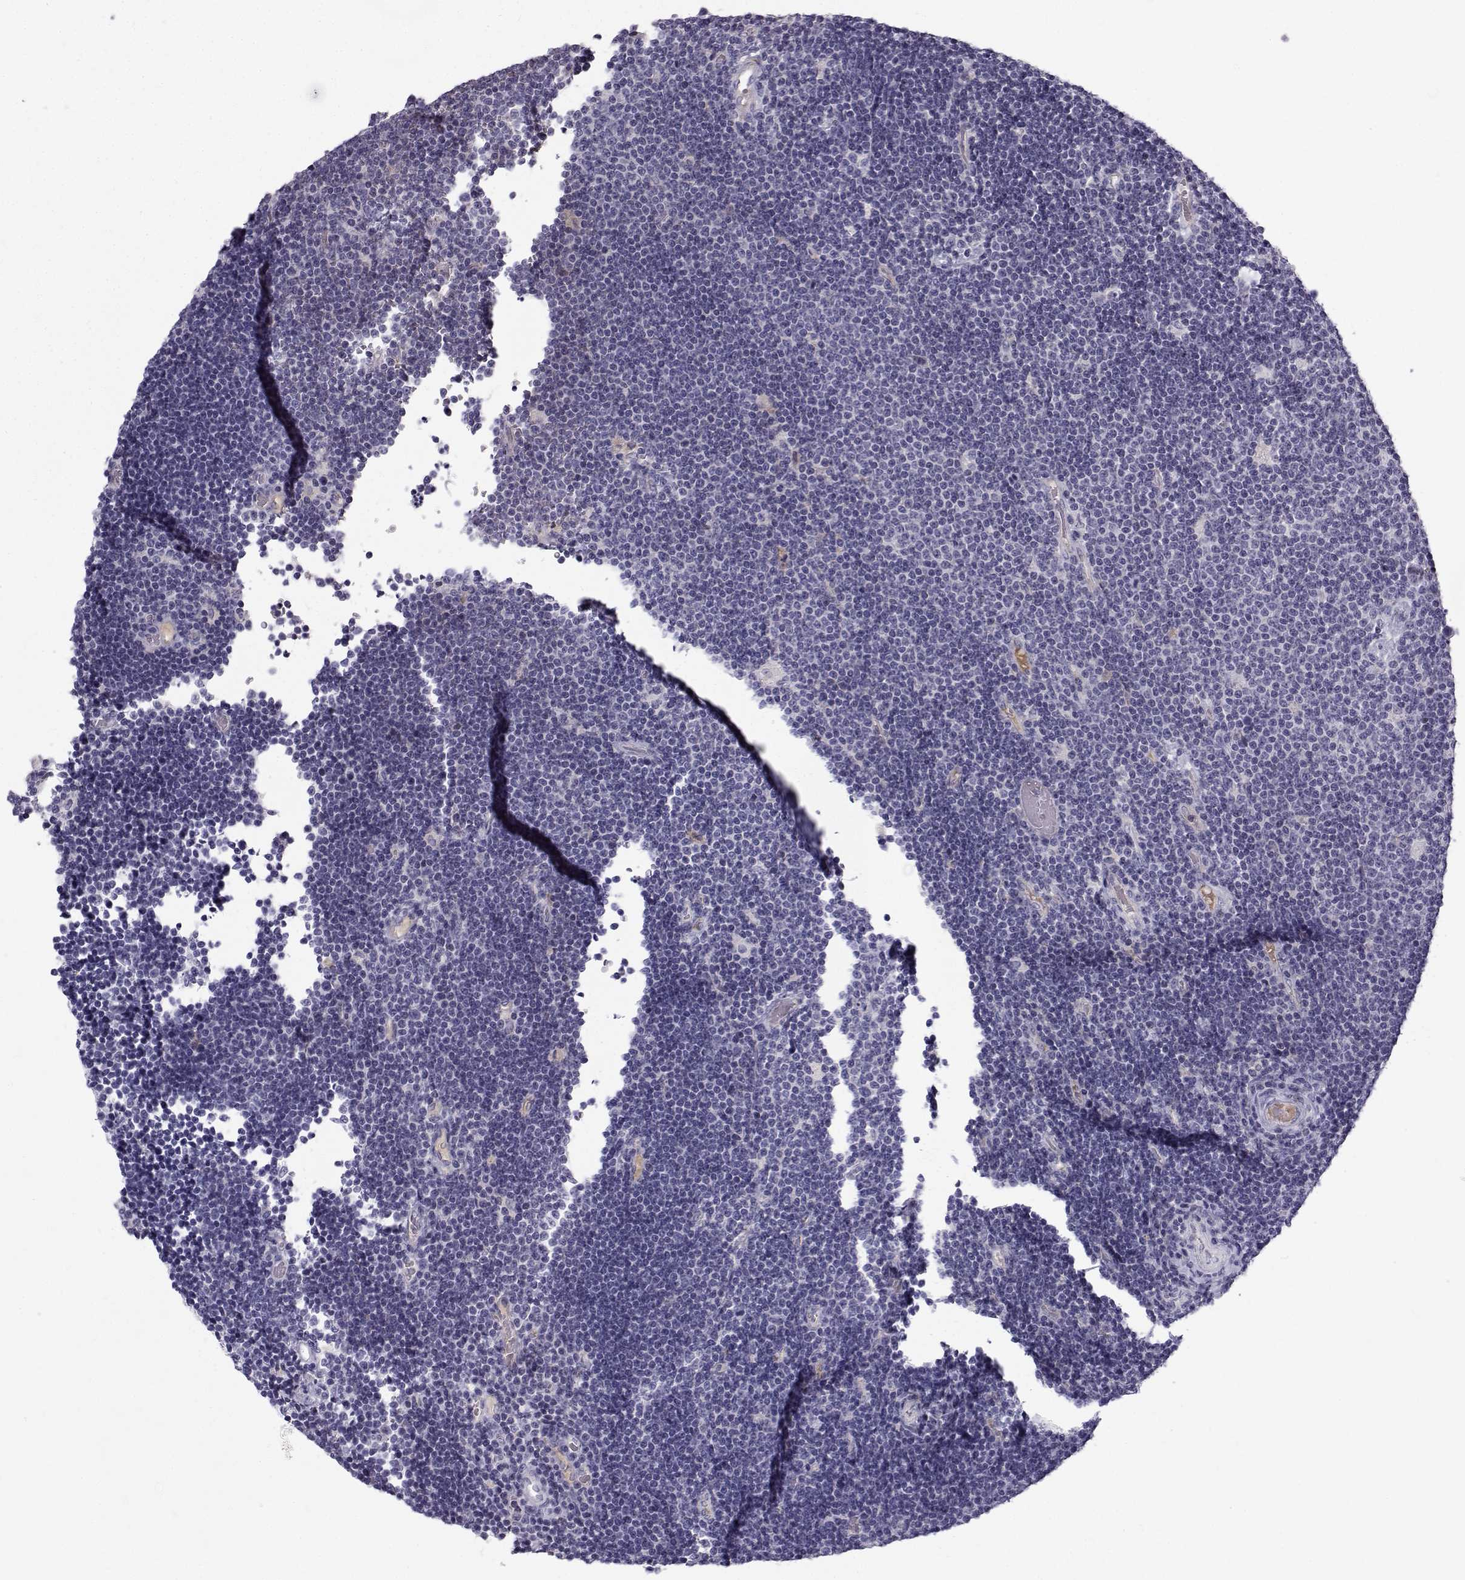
{"staining": {"intensity": "negative", "quantity": "none", "location": "none"}, "tissue": "lymphoma", "cell_type": "Tumor cells", "image_type": "cancer", "snomed": [{"axis": "morphology", "description": "Malignant lymphoma, non-Hodgkin's type, Low grade"}, {"axis": "topography", "description": "Brain"}], "caption": "Immunohistochemical staining of human malignant lymphoma, non-Hodgkin's type (low-grade) exhibits no significant expression in tumor cells.", "gene": "CALCR", "patient": {"sex": "female", "age": 66}}